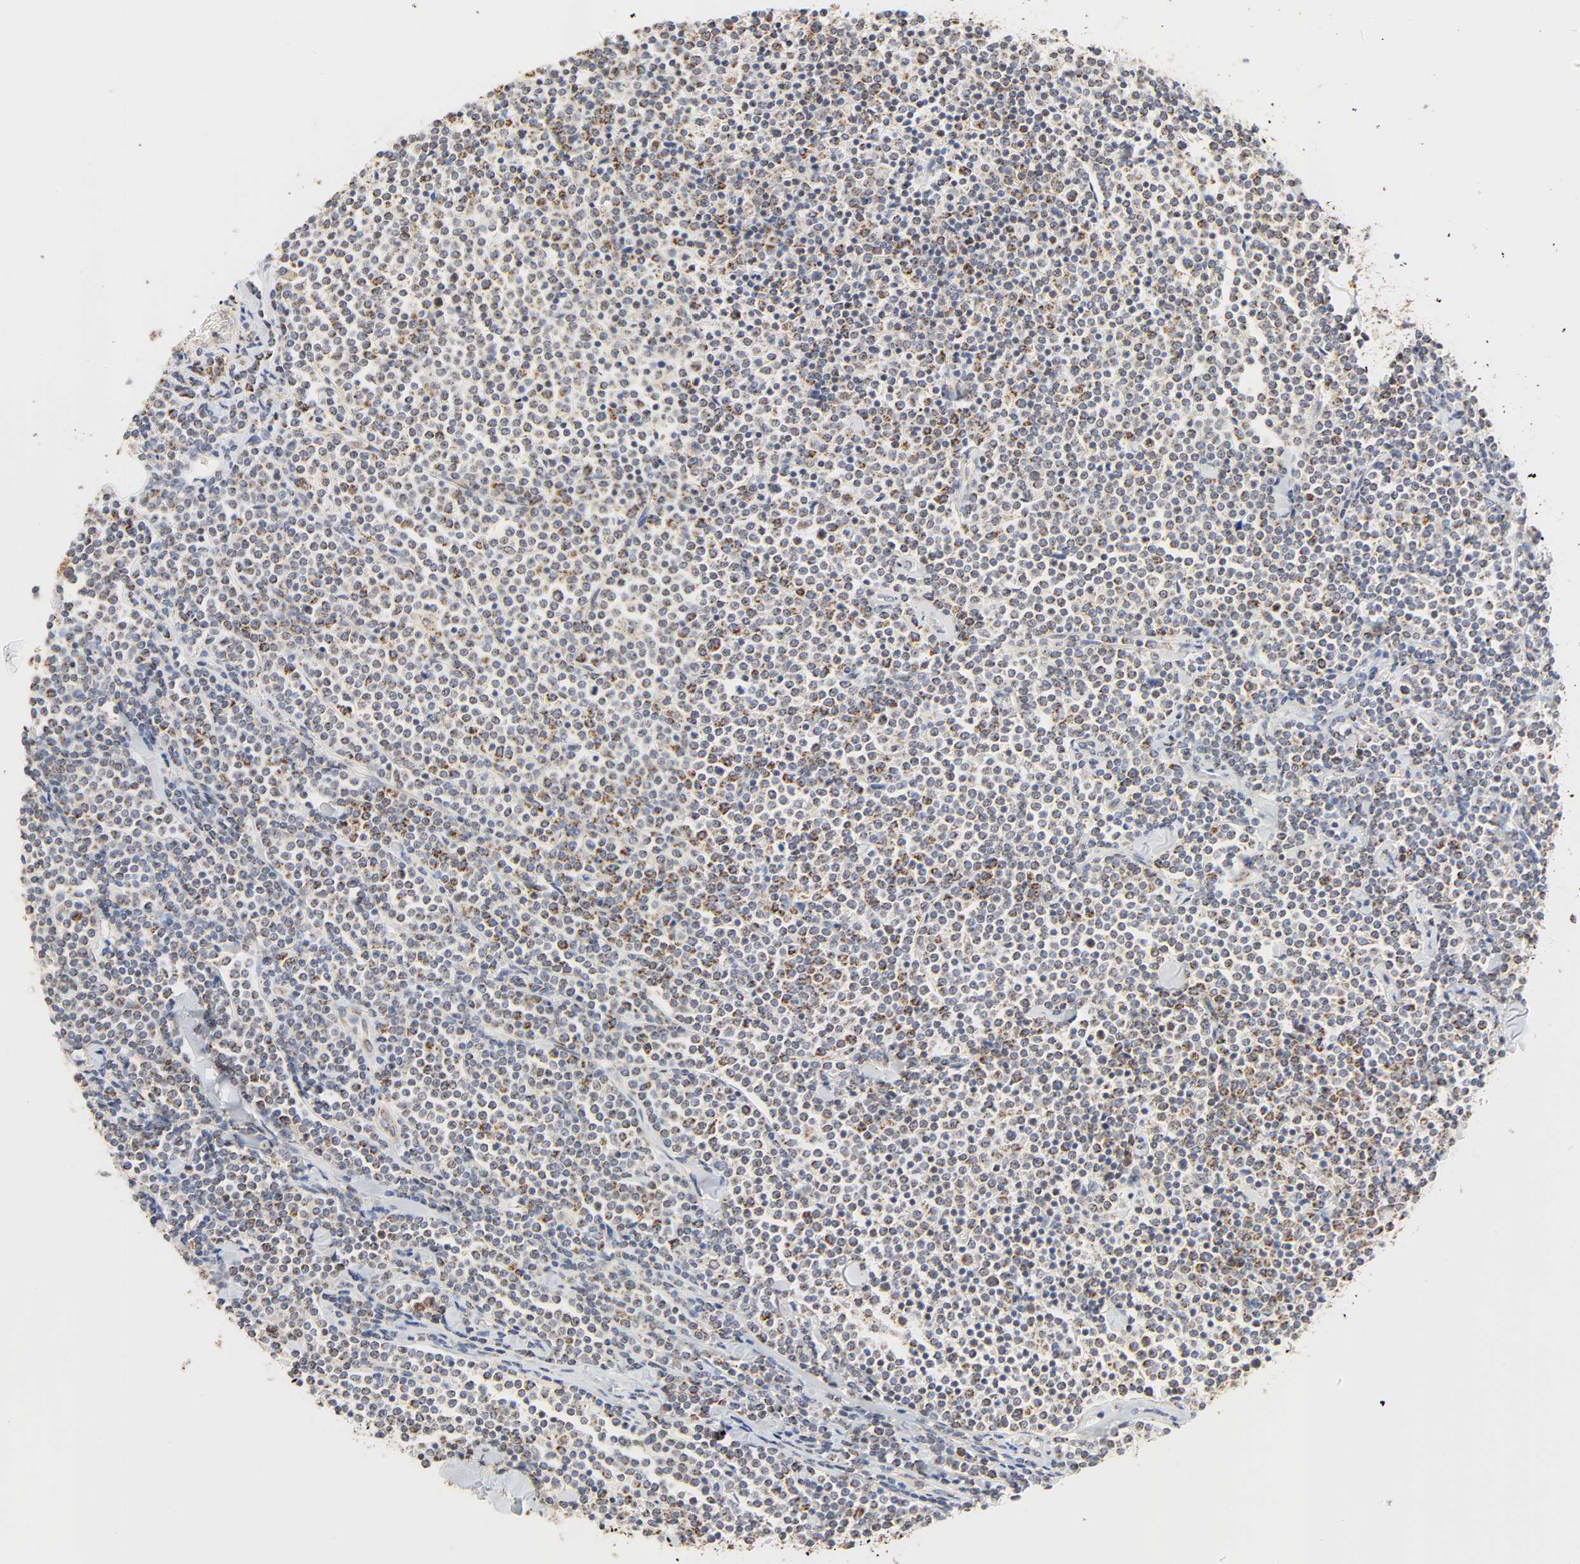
{"staining": {"intensity": "moderate", "quantity": "25%-75%", "location": "cytoplasmic/membranous"}, "tissue": "lymphoma", "cell_type": "Tumor cells", "image_type": "cancer", "snomed": [{"axis": "morphology", "description": "Malignant lymphoma, non-Hodgkin's type, Low grade"}, {"axis": "topography", "description": "Soft tissue"}], "caption": "Immunohistochemical staining of human malignant lymphoma, non-Hodgkin's type (low-grade) shows moderate cytoplasmic/membranous protein expression in about 25%-75% of tumor cells. (brown staining indicates protein expression, while blue staining denotes nuclei).", "gene": "ZMAT5", "patient": {"sex": "male", "age": 92}}